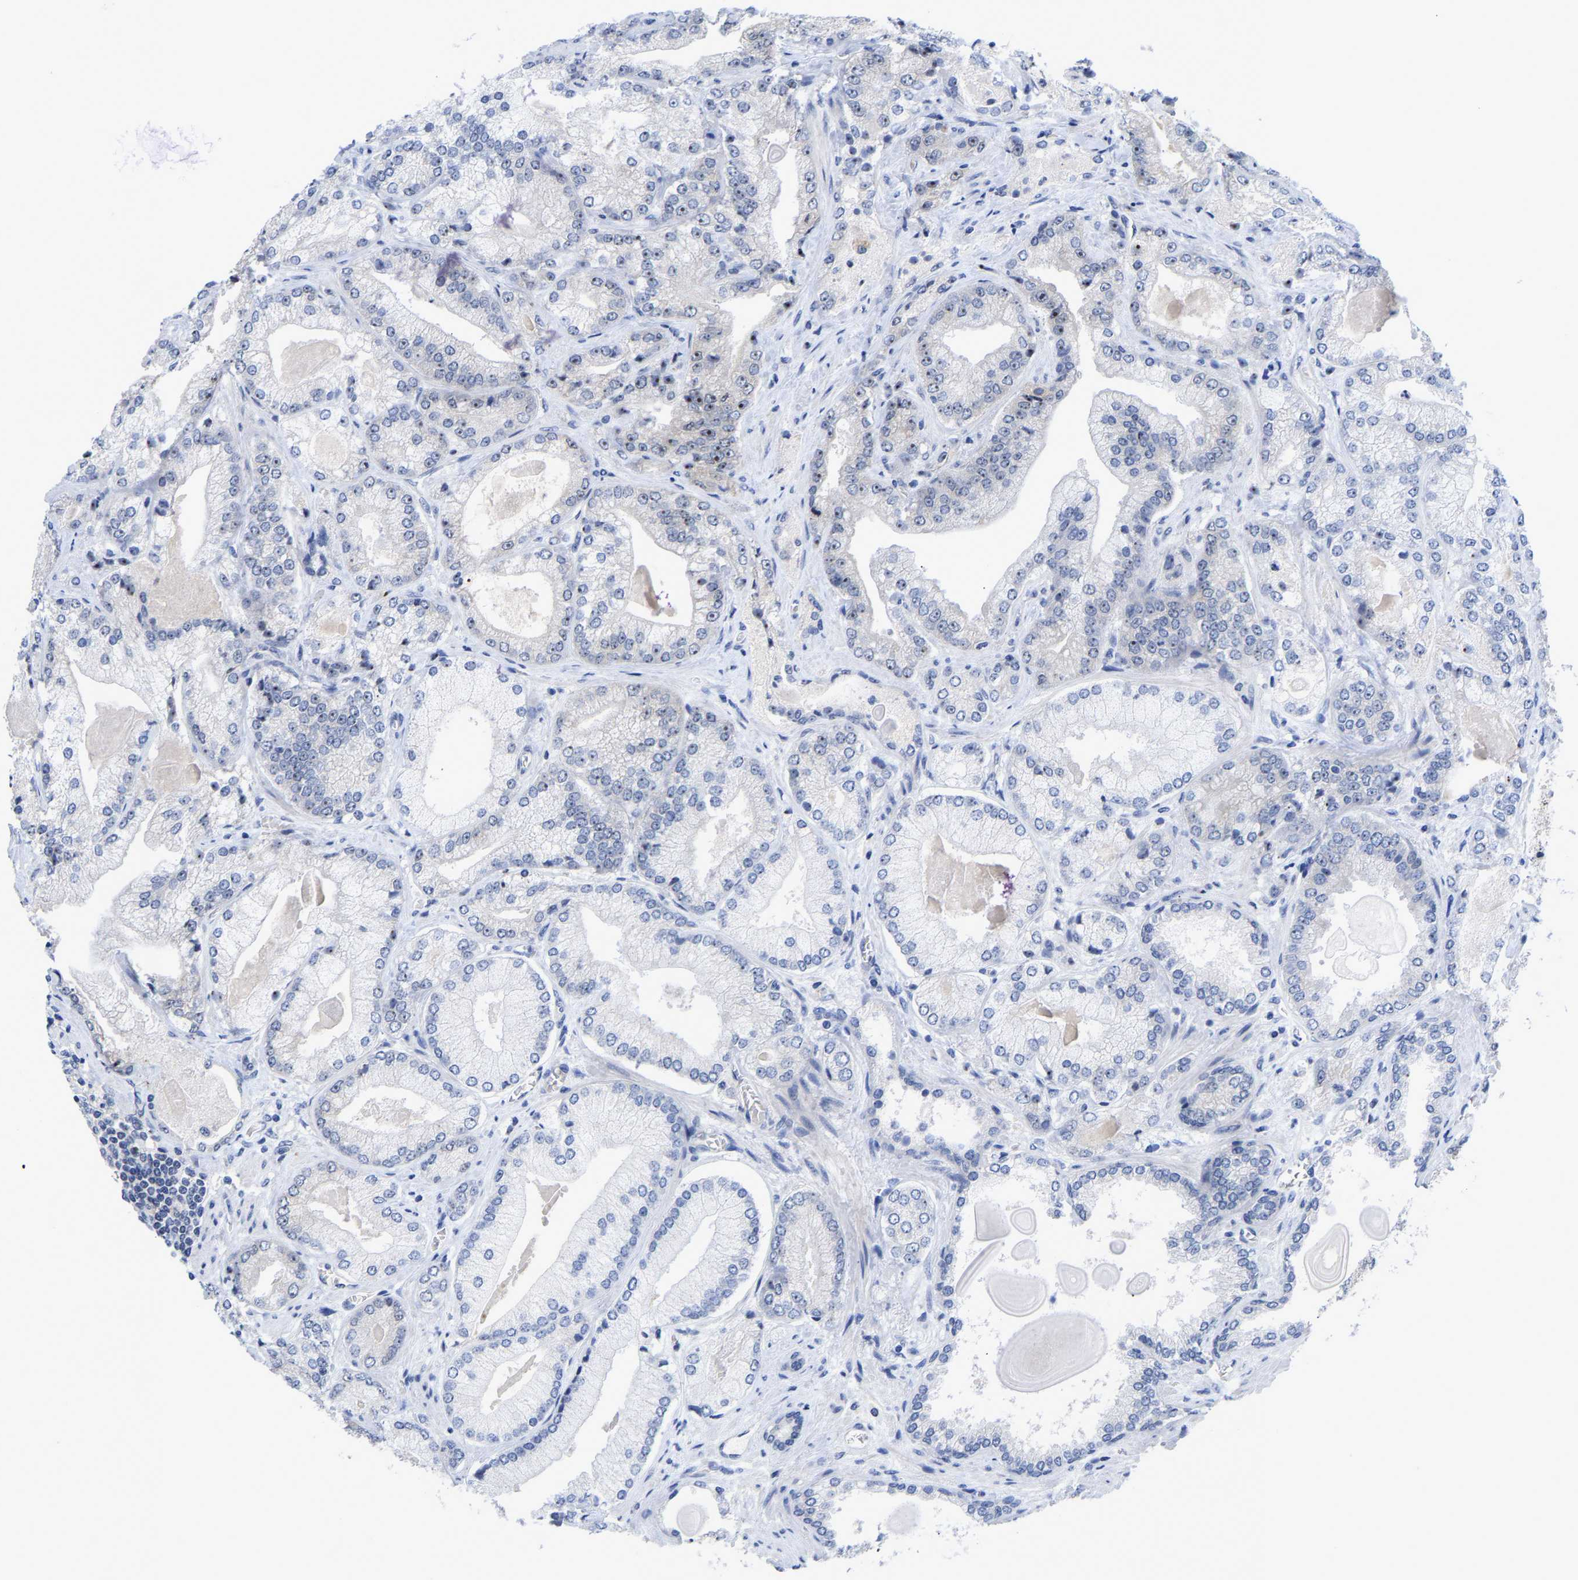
{"staining": {"intensity": "negative", "quantity": "none", "location": "none"}, "tissue": "prostate cancer", "cell_type": "Tumor cells", "image_type": "cancer", "snomed": [{"axis": "morphology", "description": "Adenocarcinoma, Low grade"}, {"axis": "topography", "description": "Prostate"}], "caption": "This image is of prostate cancer (low-grade adenocarcinoma) stained with immunohistochemistry to label a protein in brown with the nuclei are counter-stained blue. There is no staining in tumor cells. Nuclei are stained in blue.", "gene": "NLE1", "patient": {"sex": "male", "age": 65}}